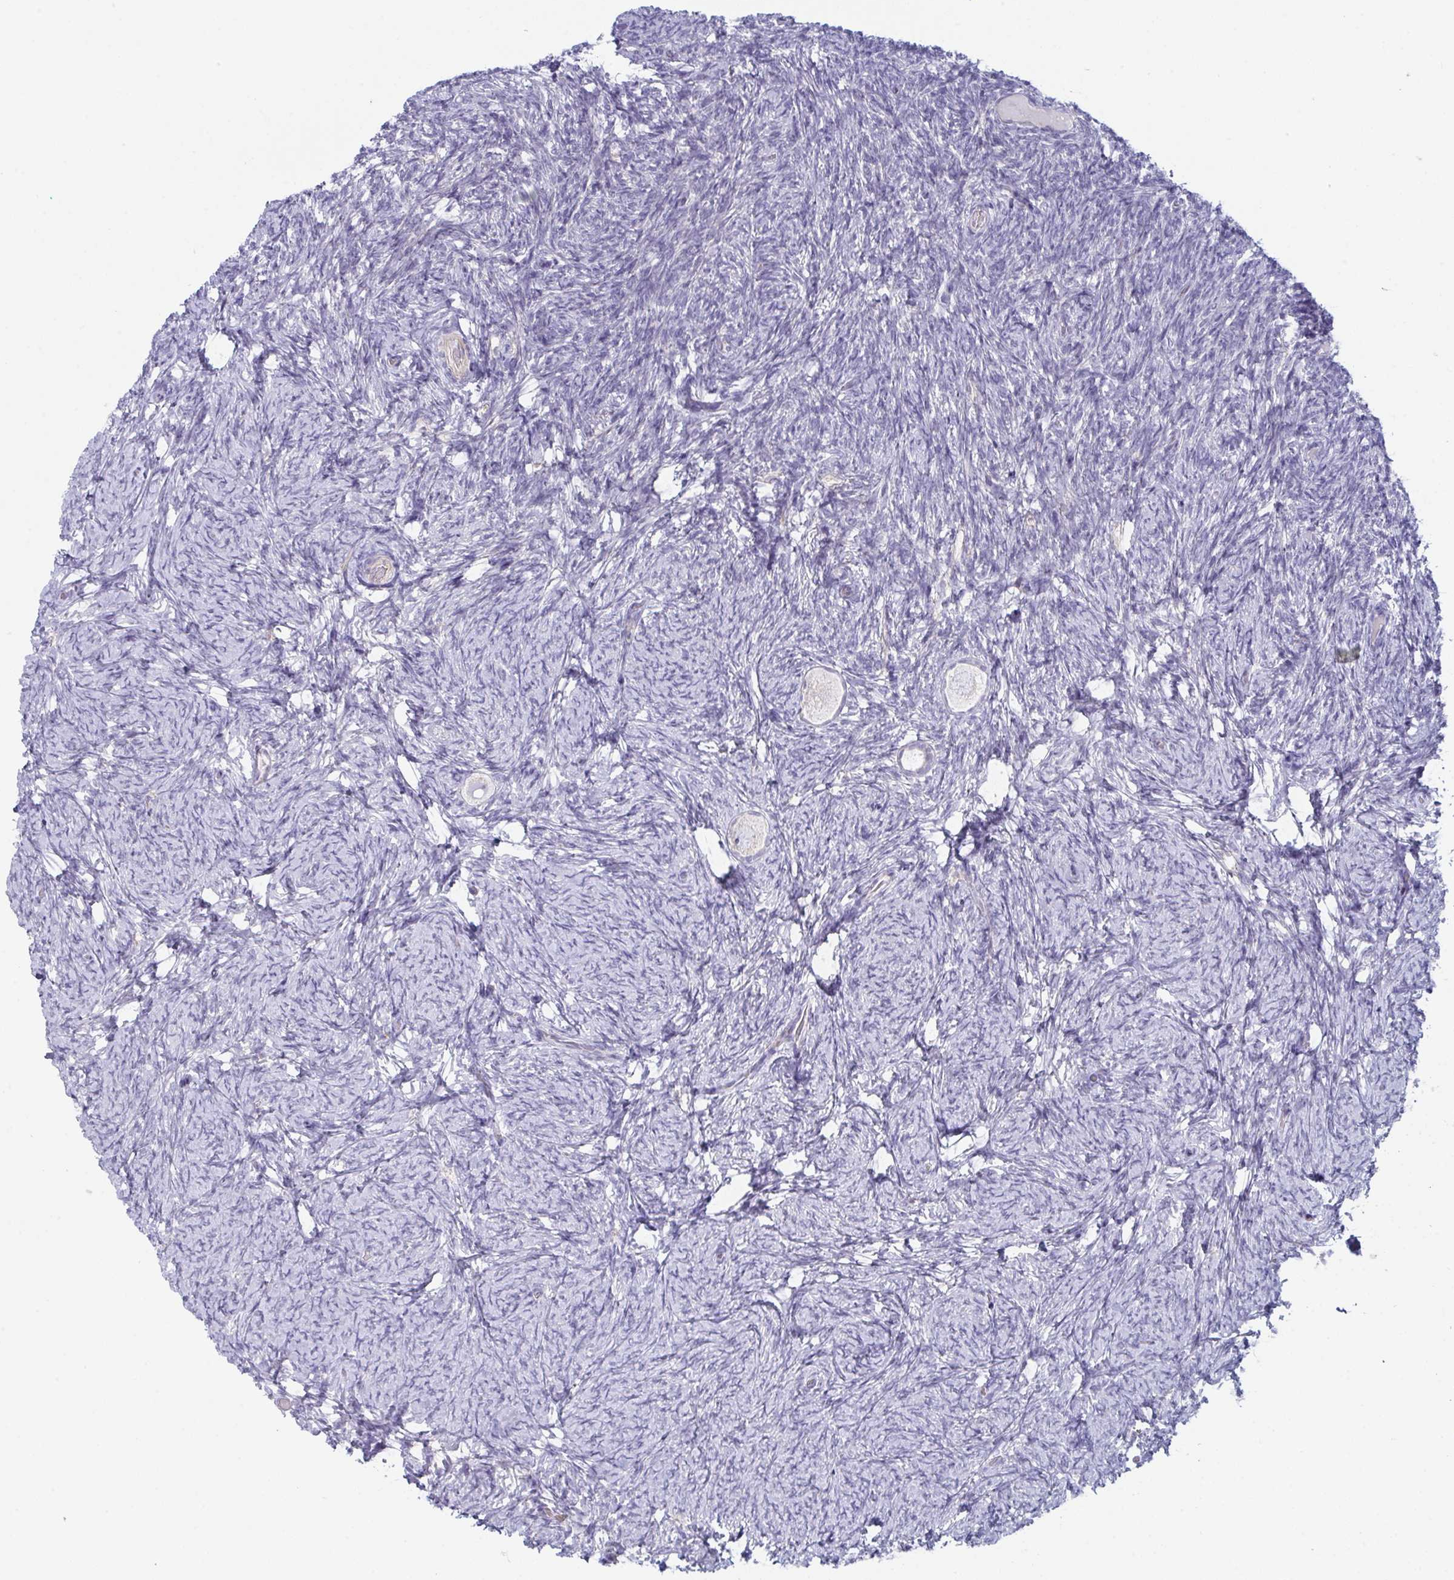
{"staining": {"intensity": "negative", "quantity": "none", "location": "none"}, "tissue": "ovary", "cell_type": "Follicle cells", "image_type": "normal", "snomed": [{"axis": "morphology", "description": "Normal tissue, NOS"}, {"axis": "topography", "description": "Ovary"}], "caption": "An immunohistochemistry (IHC) histopathology image of benign ovary is shown. There is no staining in follicle cells of ovary. (DAB immunohistochemistry, high magnification).", "gene": "DISP2", "patient": {"sex": "female", "age": 34}}